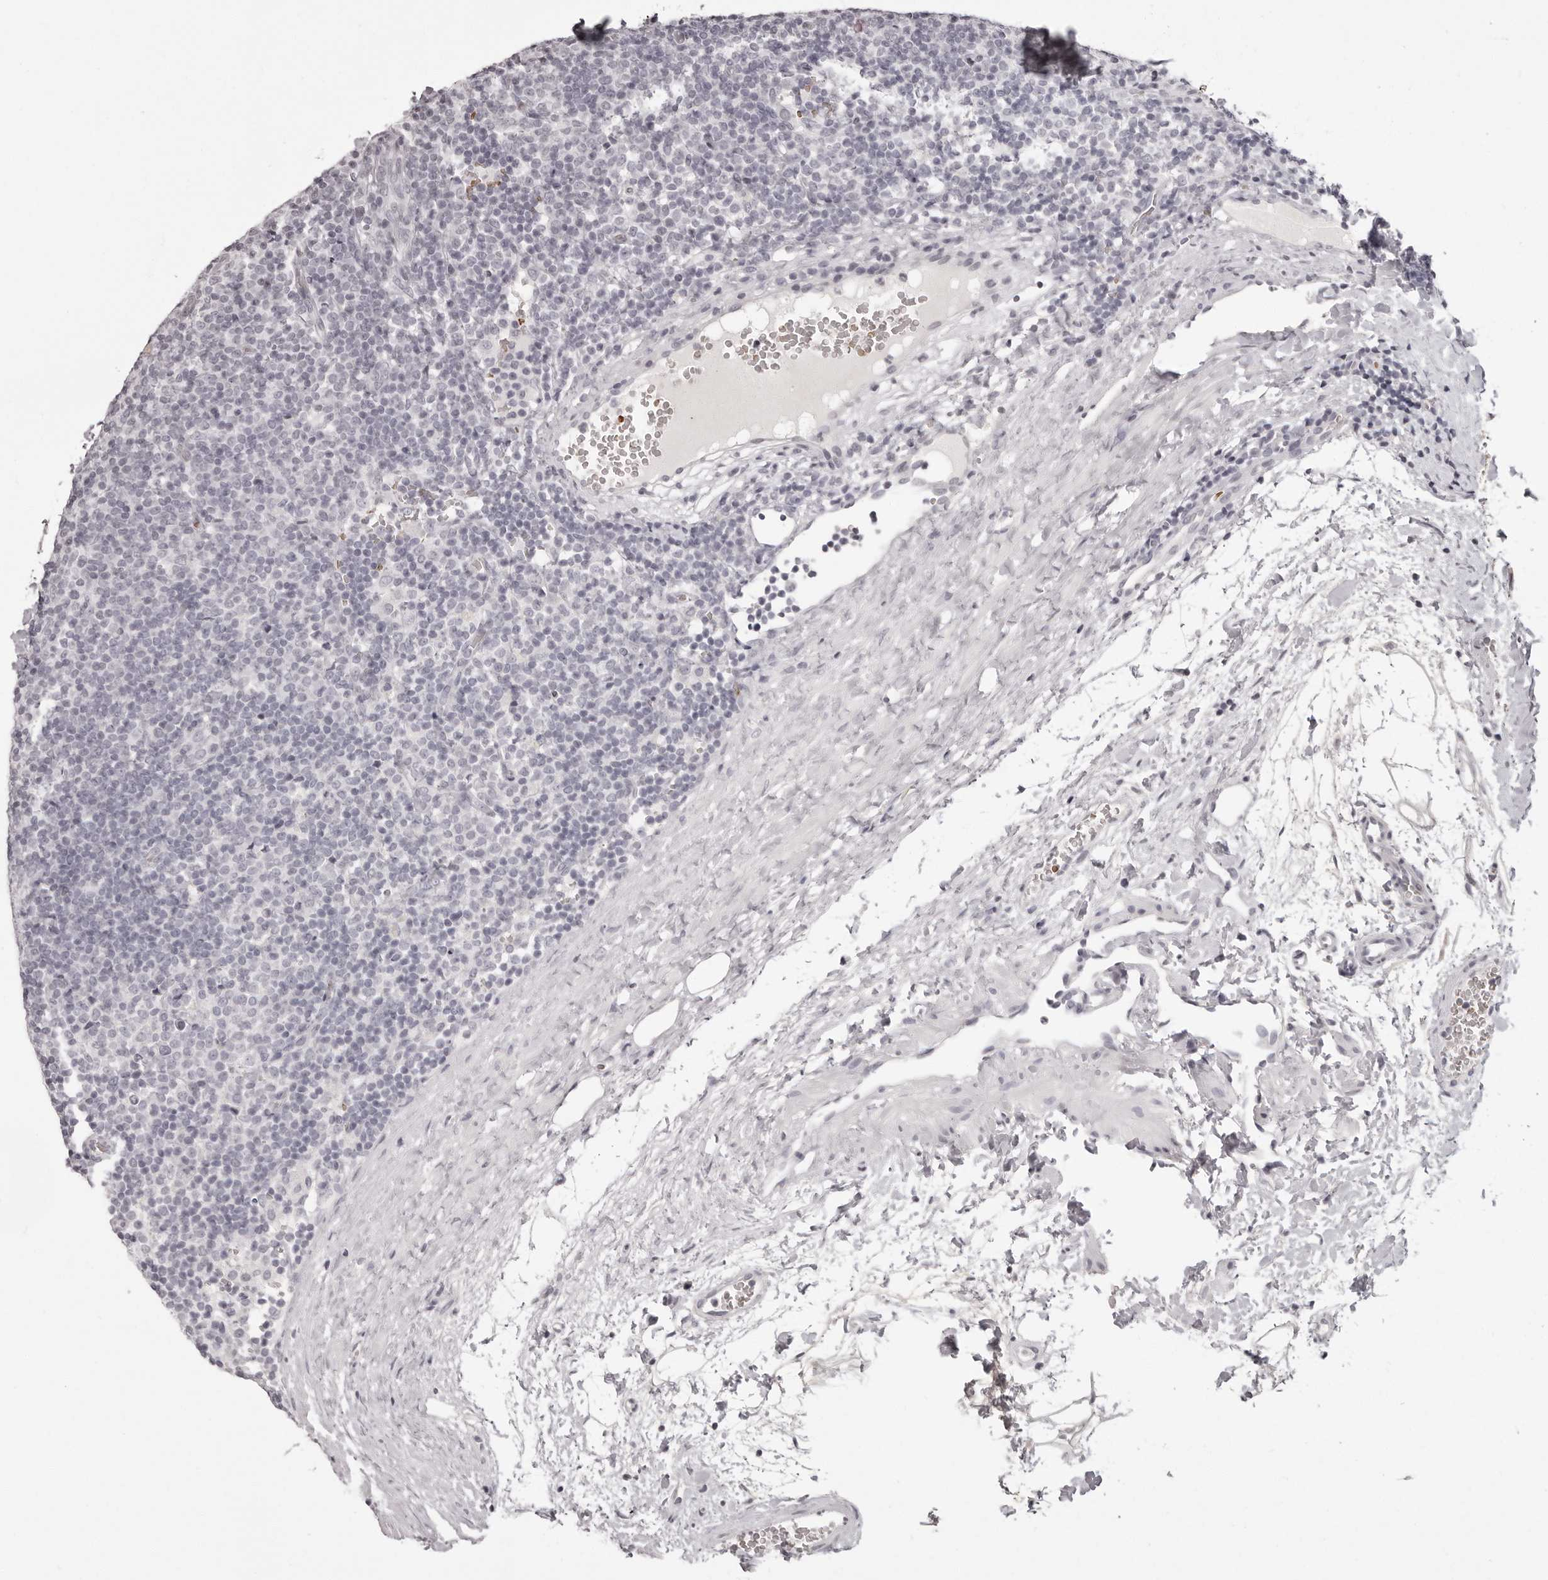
{"staining": {"intensity": "negative", "quantity": "none", "location": "none"}, "tissue": "lymphoma", "cell_type": "Tumor cells", "image_type": "cancer", "snomed": [{"axis": "morphology", "description": "Hodgkin's disease, NOS"}, {"axis": "topography", "description": "Lymph node"}], "caption": "This is an immunohistochemistry (IHC) histopathology image of human Hodgkin's disease. There is no expression in tumor cells.", "gene": "C8orf74", "patient": {"sex": "female", "age": 57}}